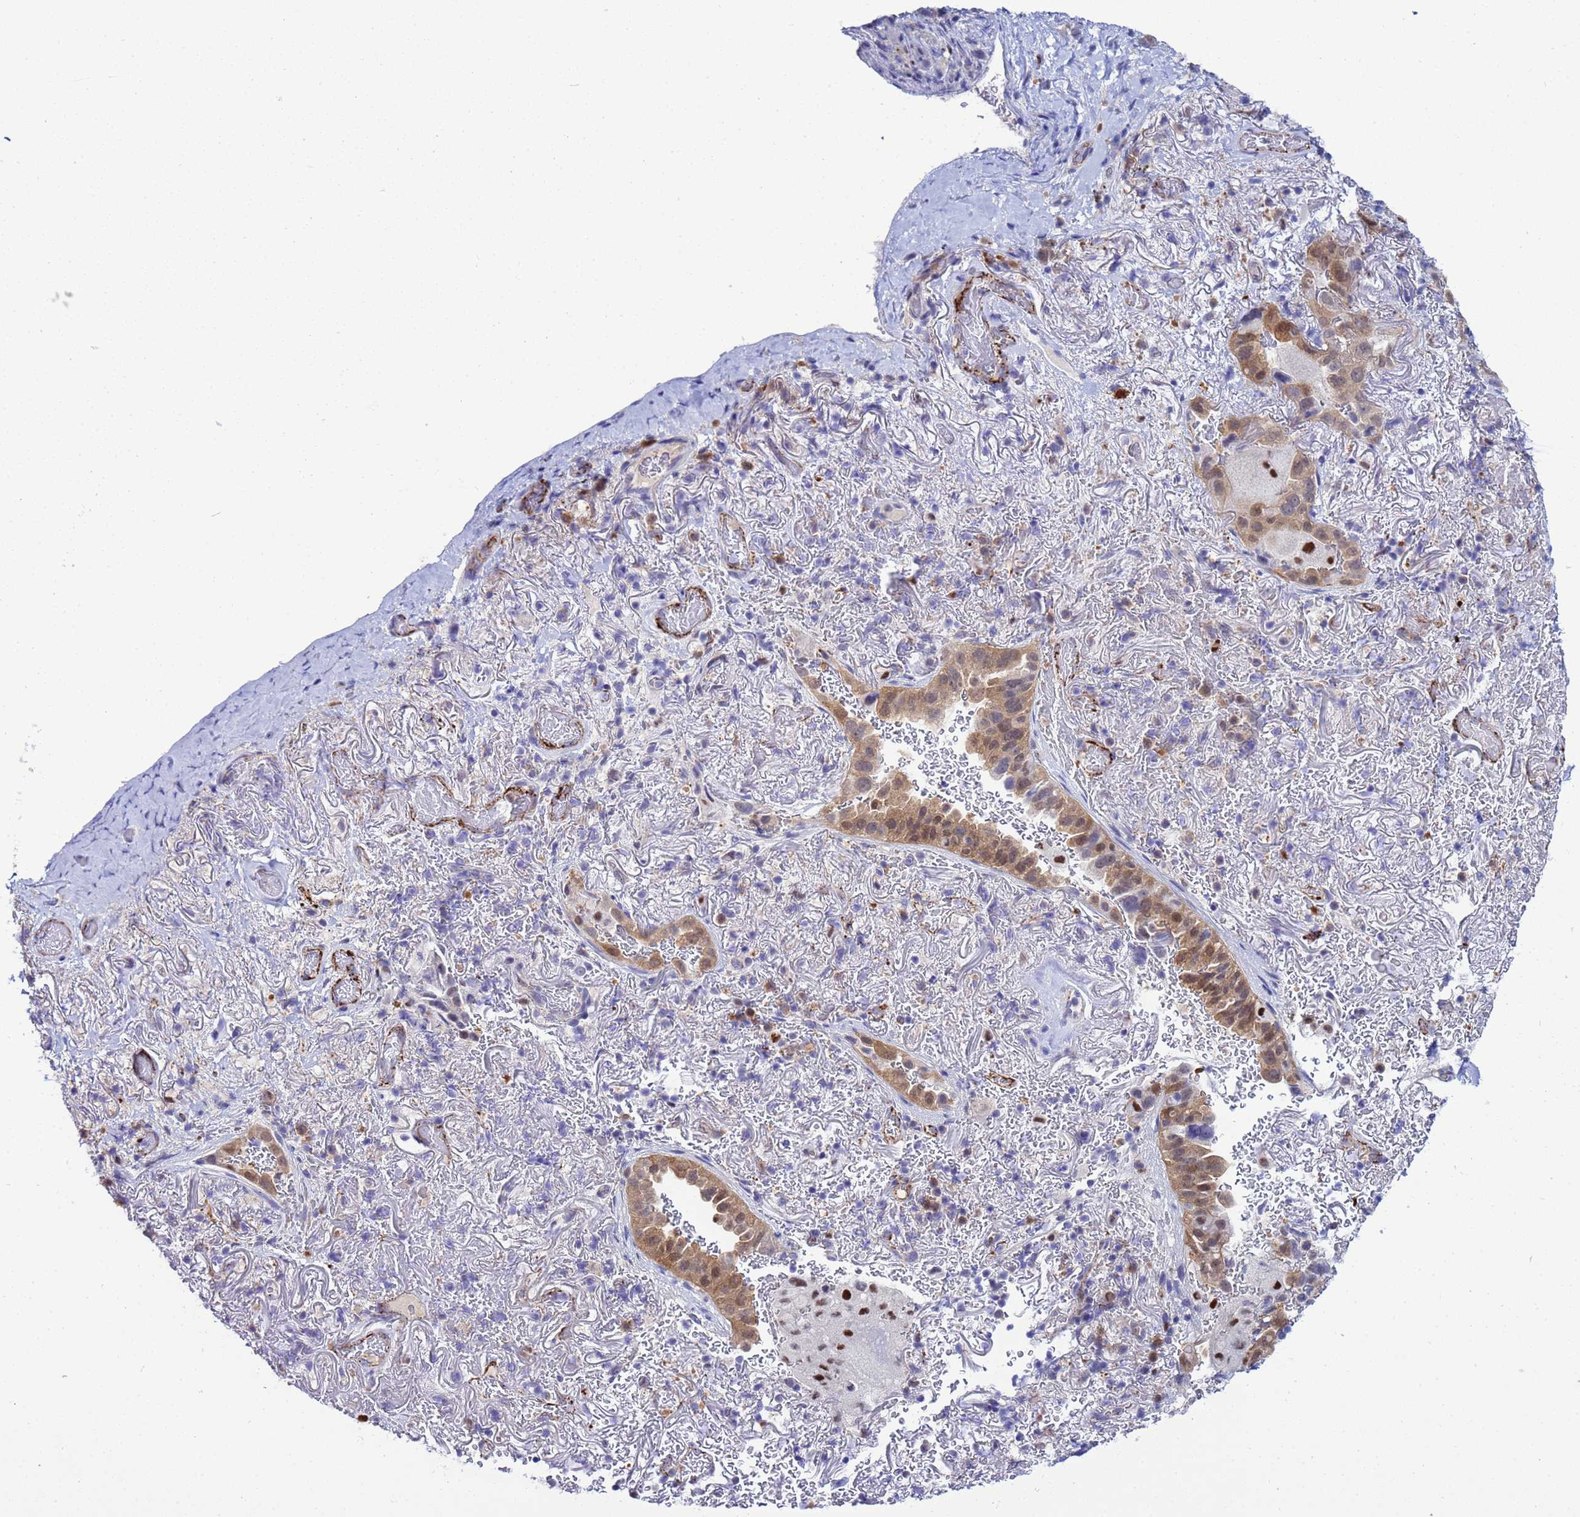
{"staining": {"intensity": "moderate", "quantity": ">75%", "location": "cytoplasmic/membranous,nuclear"}, "tissue": "lung cancer", "cell_type": "Tumor cells", "image_type": "cancer", "snomed": [{"axis": "morphology", "description": "Adenocarcinoma, NOS"}, {"axis": "topography", "description": "Lung"}], "caption": "Lung adenocarcinoma tissue demonstrates moderate cytoplasmic/membranous and nuclear positivity in about >75% of tumor cells", "gene": "SLC25A37", "patient": {"sex": "female", "age": 69}}